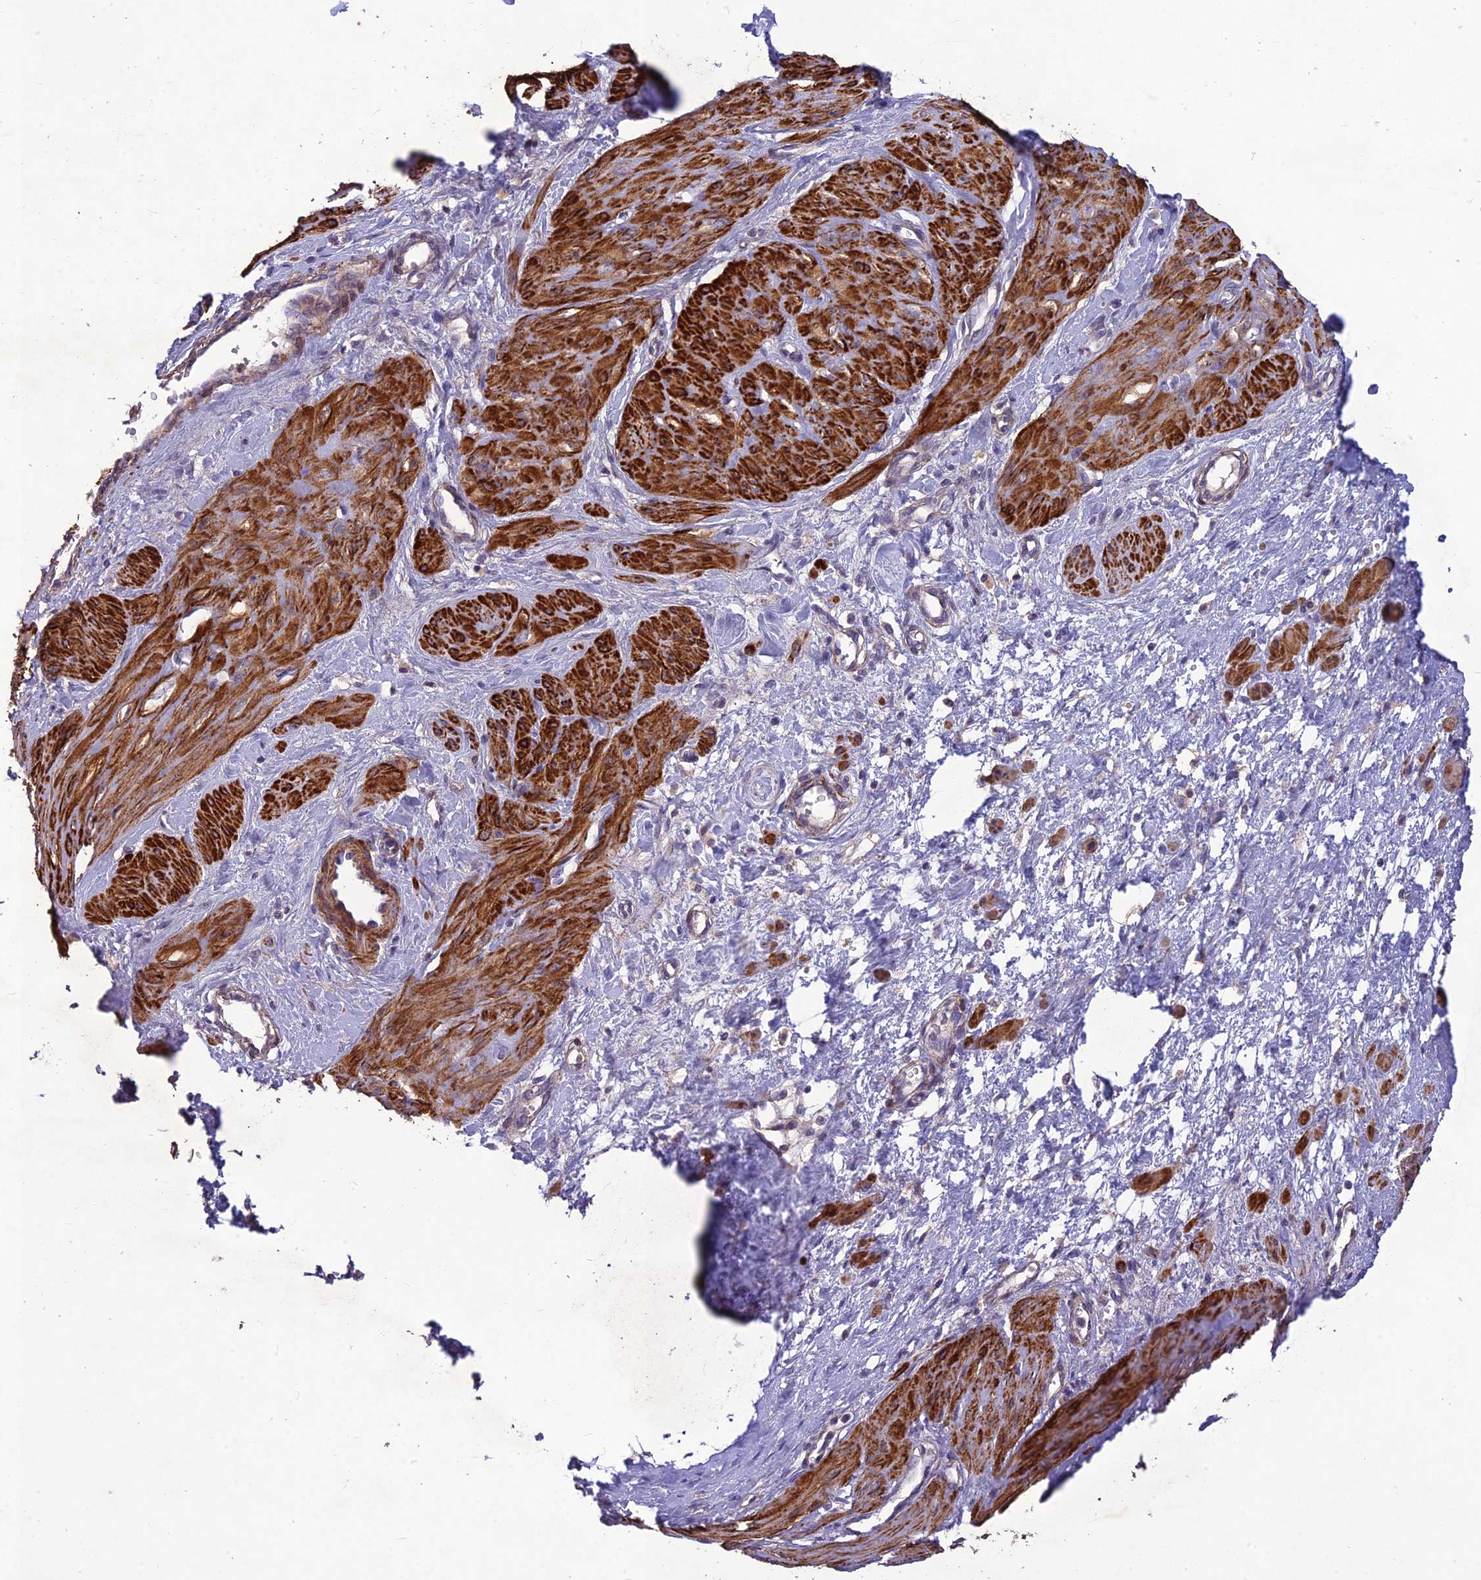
{"staining": {"intensity": "strong", "quantity": ">75%", "location": "cytoplasmic/membranous"}, "tissue": "smooth muscle", "cell_type": "Smooth muscle cells", "image_type": "normal", "snomed": [{"axis": "morphology", "description": "Normal tissue, NOS"}, {"axis": "topography", "description": "Endometrium"}], "caption": "The image exhibits staining of benign smooth muscle, revealing strong cytoplasmic/membranous protein expression (brown color) within smooth muscle cells. Using DAB (3,3'-diaminobenzidine) (brown) and hematoxylin (blue) stains, captured at high magnification using brightfield microscopy.", "gene": "CLUH", "patient": {"sex": "female", "age": 33}}